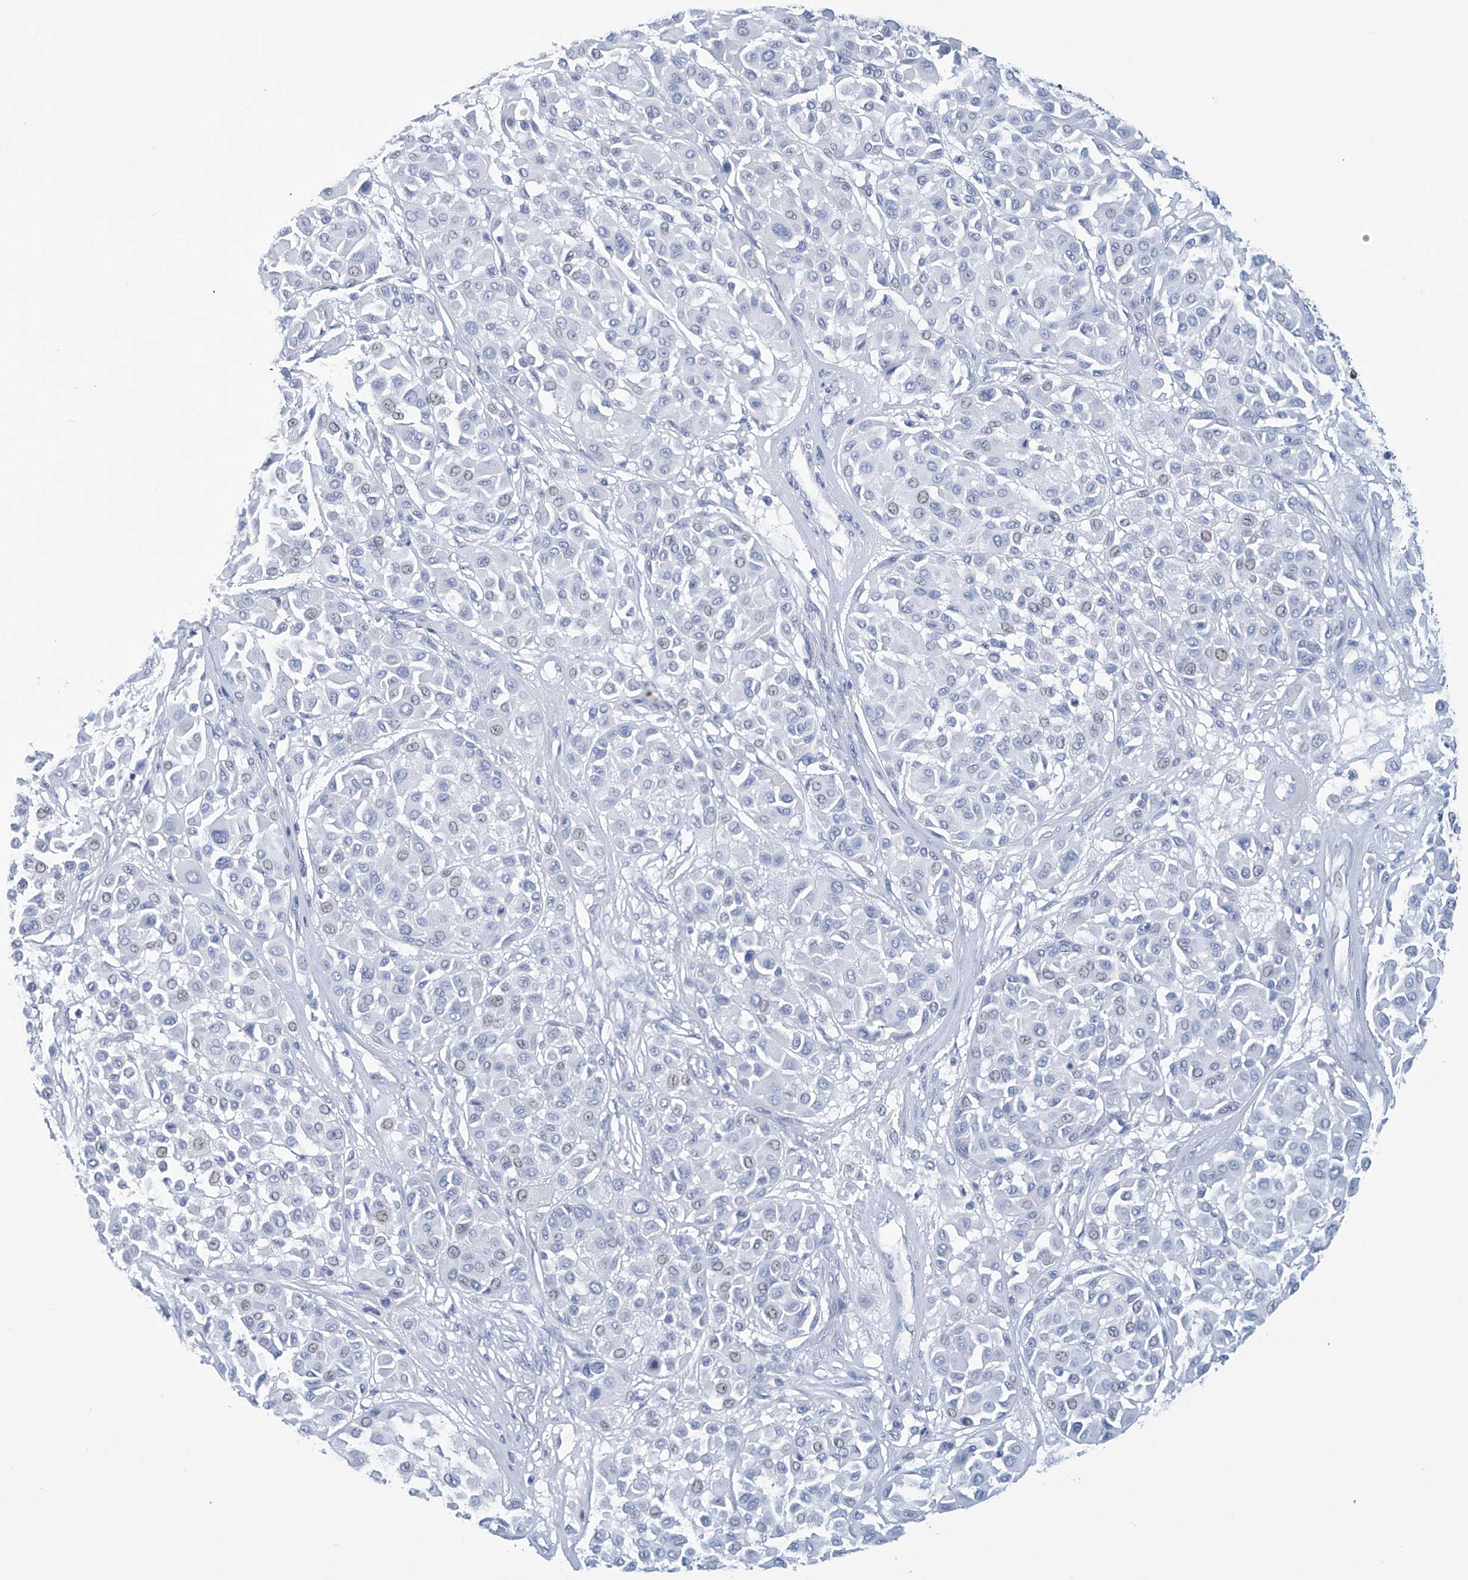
{"staining": {"intensity": "negative", "quantity": "none", "location": "none"}, "tissue": "melanoma", "cell_type": "Tumor cells", "image_type": "cancer", "snomed": [{"axis": "morphology", "description": "Malignant melanoma, Metastatic site"}, {"axis": "topography", "description": "Soft tissue"}], "caption": "An immunohistochemistry (IHC) image of melanoma is shown. There is no staining in tumor cells of melanoma.", "gene": "DSP", "patient": {"sex": "male", "age": 41}}